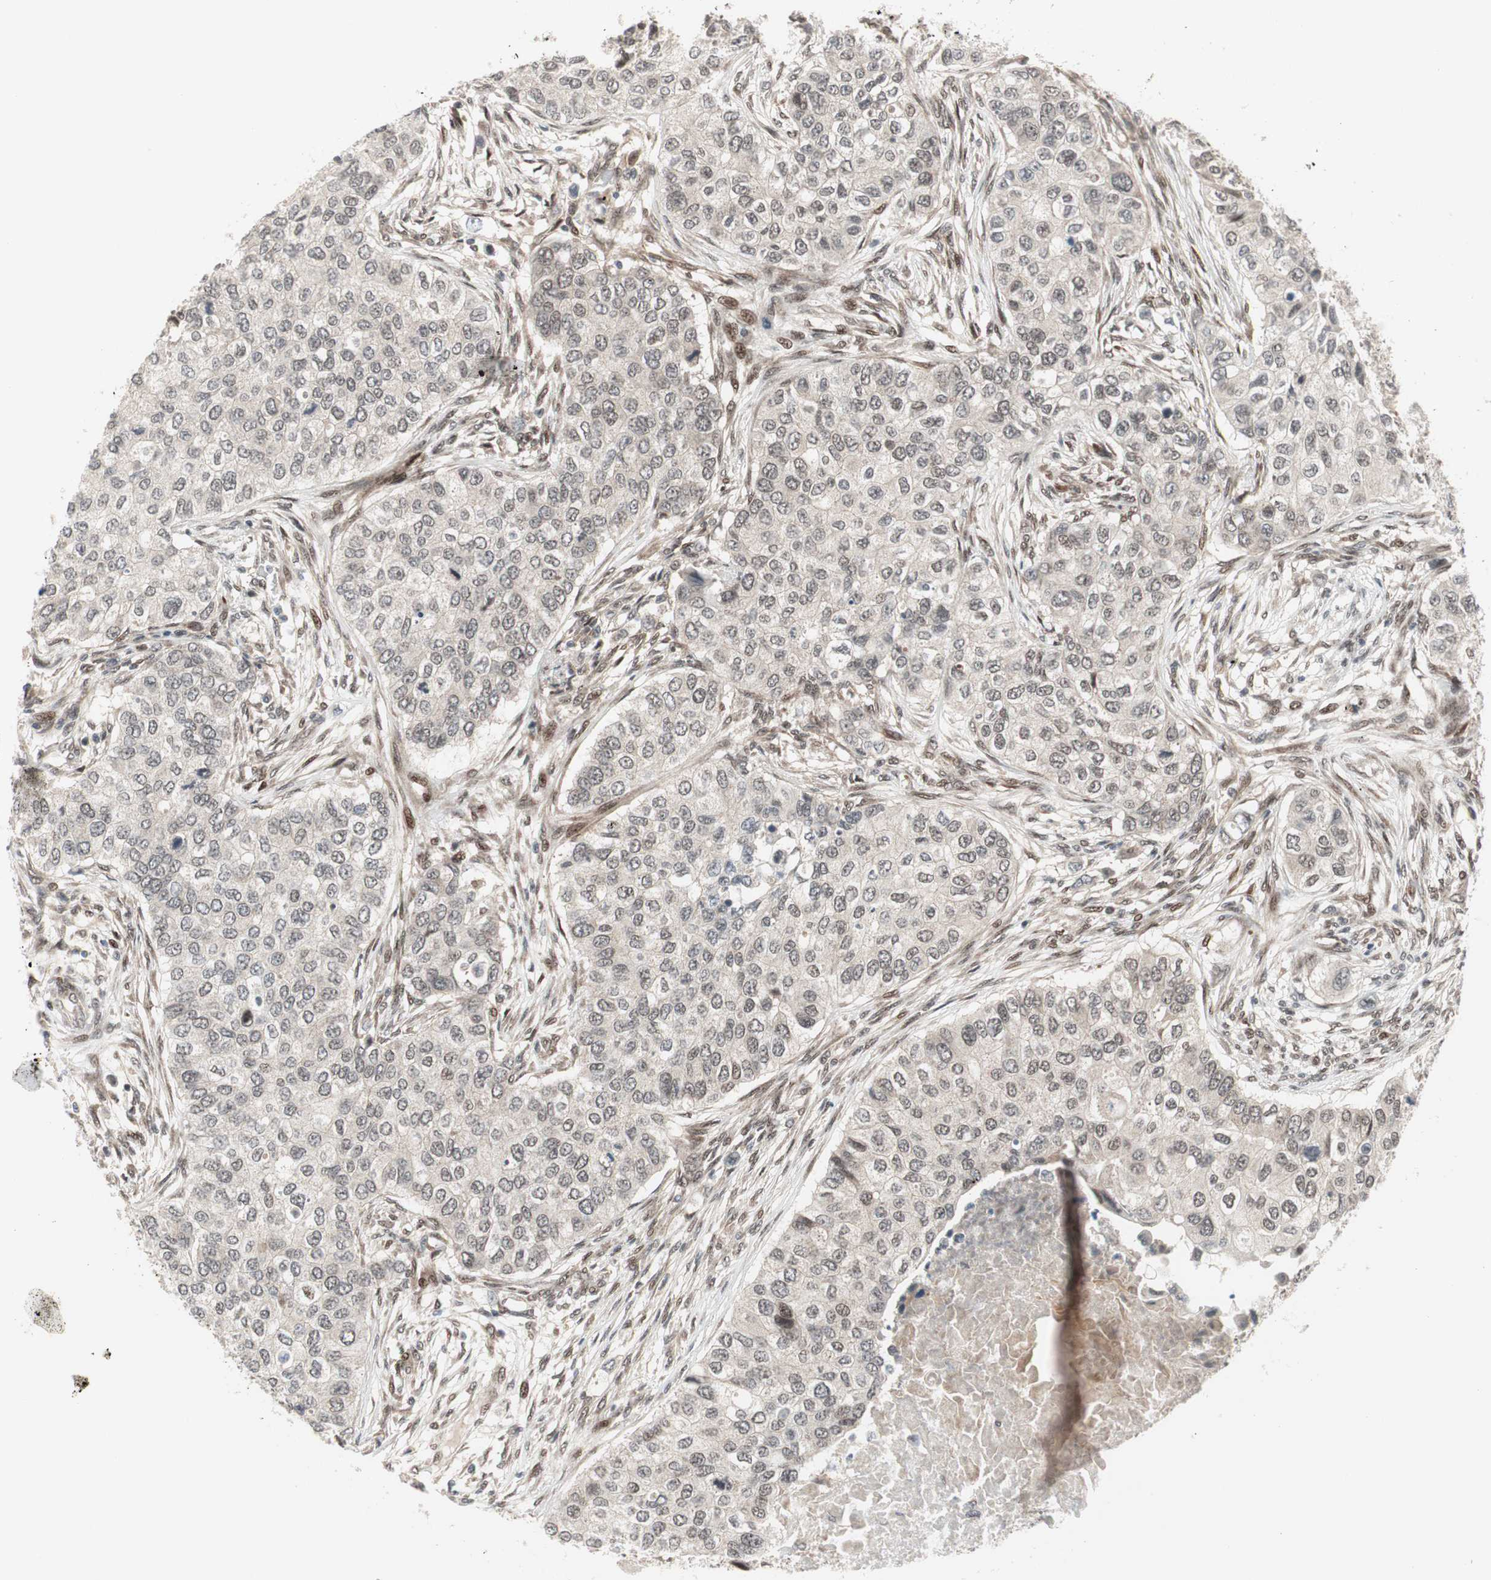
{"staining": {"intensity": "weak", "quantity": ">75%", "location": "cytoplasmic/membranous,nuclear"}, "tissue": "breast cancer", "cell_type": "Tumor cells", "image_type": "cancer", "snomed": [{"axis": "morphology", "description": "Normal tissue, NOS"}, {"axis": "morphology", "description": "Duct carcinoma"}, {"axis": "topography", "description": "Breast"}], "caption": "Invasive ductal carcinoma (breast) tissue shows weak cytoplasmic/membranous and nuclear positivity in about >75% of tumor cells", "gene": "TCF12", "patient": {"sex": "female", "age": 49}}